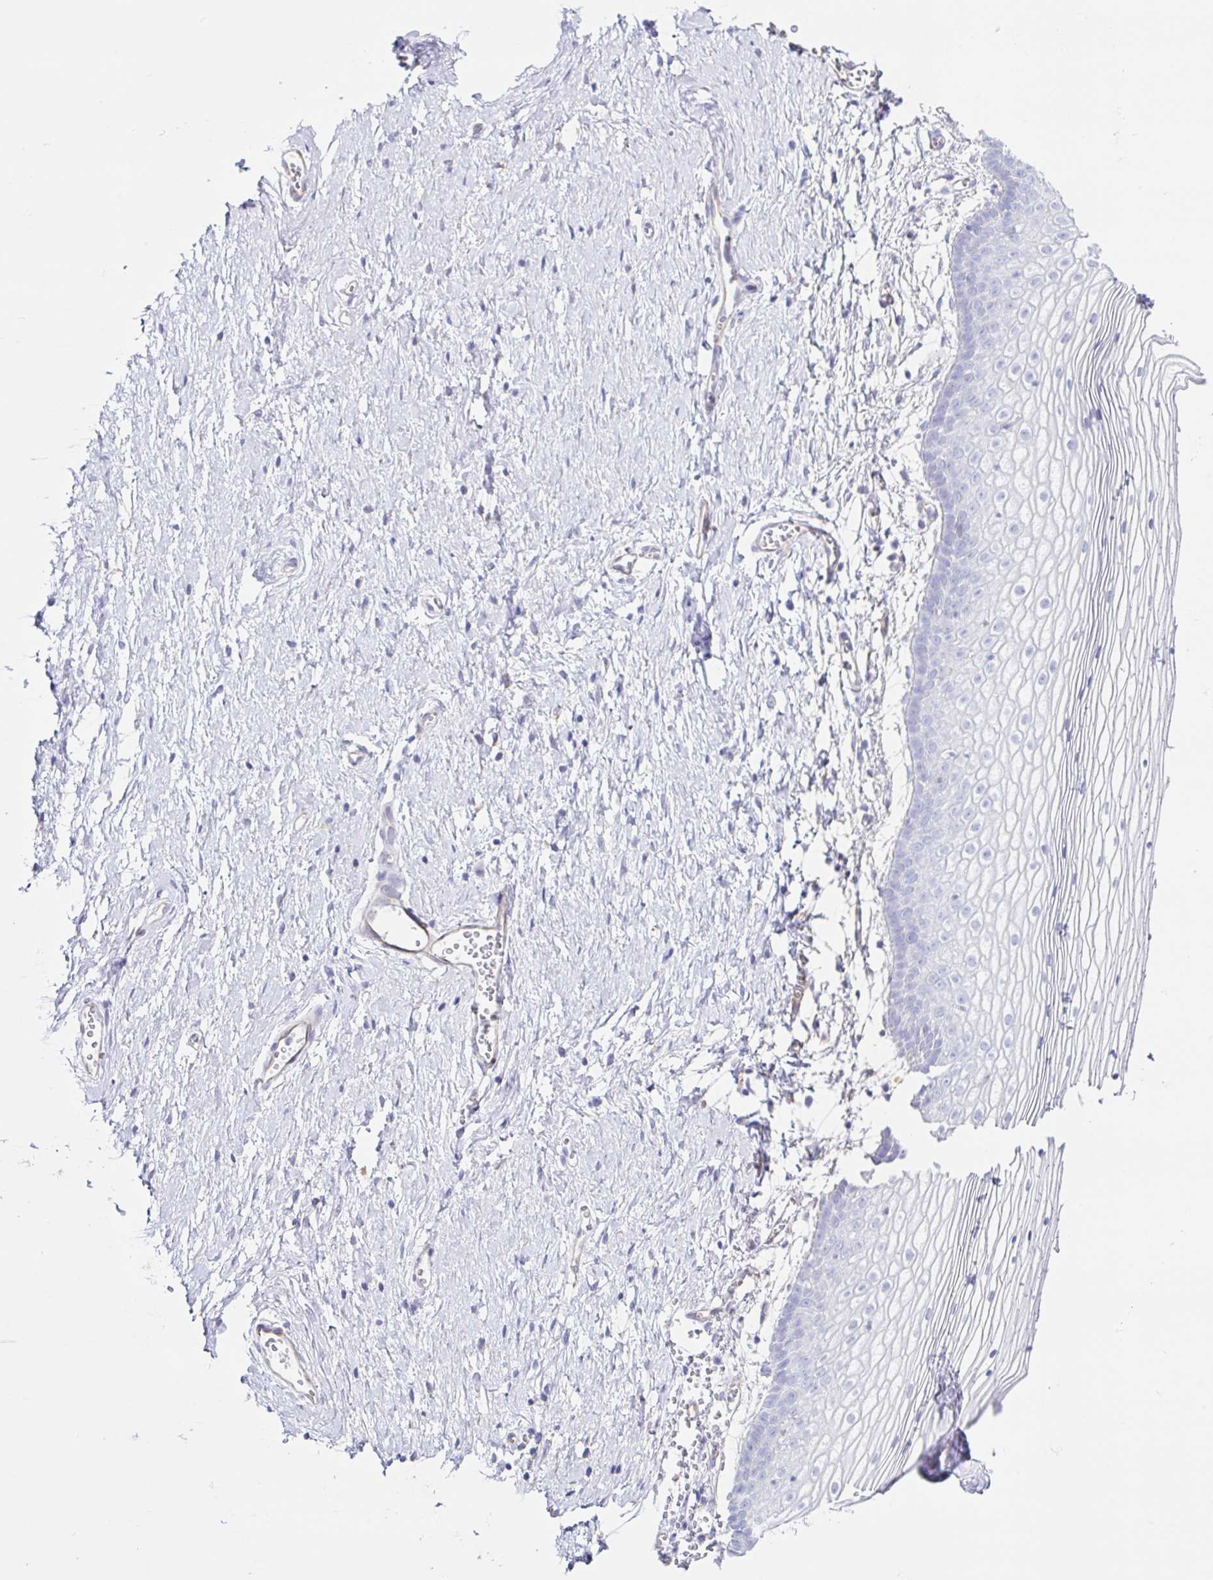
{"staining": {"intensity": "weak", "quantity": "<25%", "location": "cytoplasmic/membranous"}, "tissue": "vagina", "cell_type": "Squamous epithelial cells", "image_type": "normal", "snomed": [{"axis": "morphology", "description": "Normal tissue, NOS"}, {"axis": "topography", "description": "Vagina"}], "caption": "High magnification brightfield microscopy of unremarkable vagina stained with DAB (3,3'-diaminobenzidine) (brown) and counterstained with hematoxylin (blue): squamous epithelial cells show no significant expression.", "gene": "DKK4", "patient": {"sex": "female", "age": 56}}